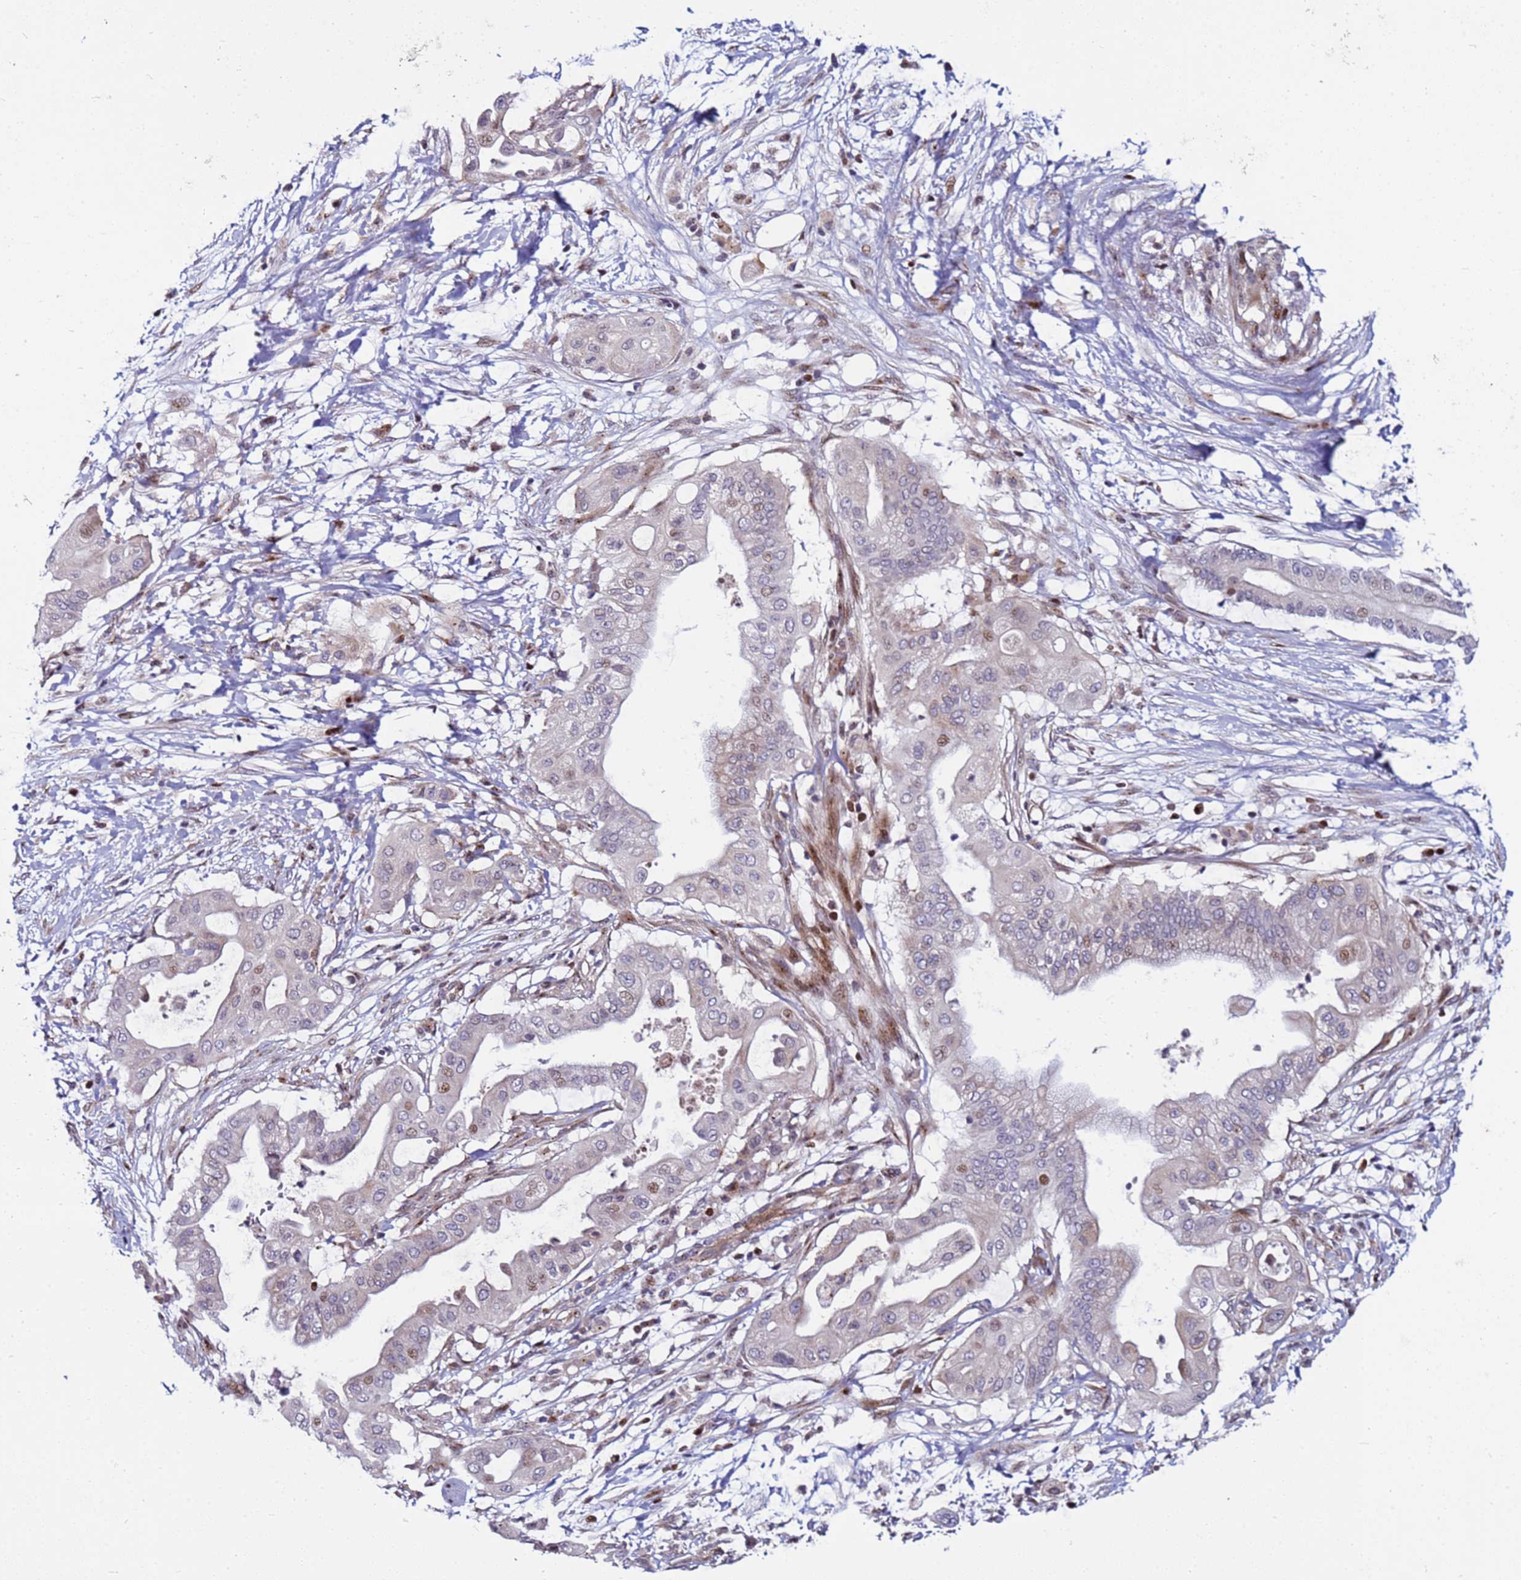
{"staining": {"intensity": "moderate", "quantity": "<25%", "location": "nuclear"}, "tissue": "pancreatic cancer", "cell_type": "Tumor cells", "image_type": "cancer", "snomed": [{"axis": "morphology", "description": "Adenocarcinoma, NOS"}, {"axis": "topography", "description": "Pancreas"}], "caption": "Pancreatic cancer stained for a protein (brown) demonstrates moderate nuclear positive expression in about <25% of tumor cells.", "gene": "WBP11", "patient": {"sex": "male", "age": 68}}